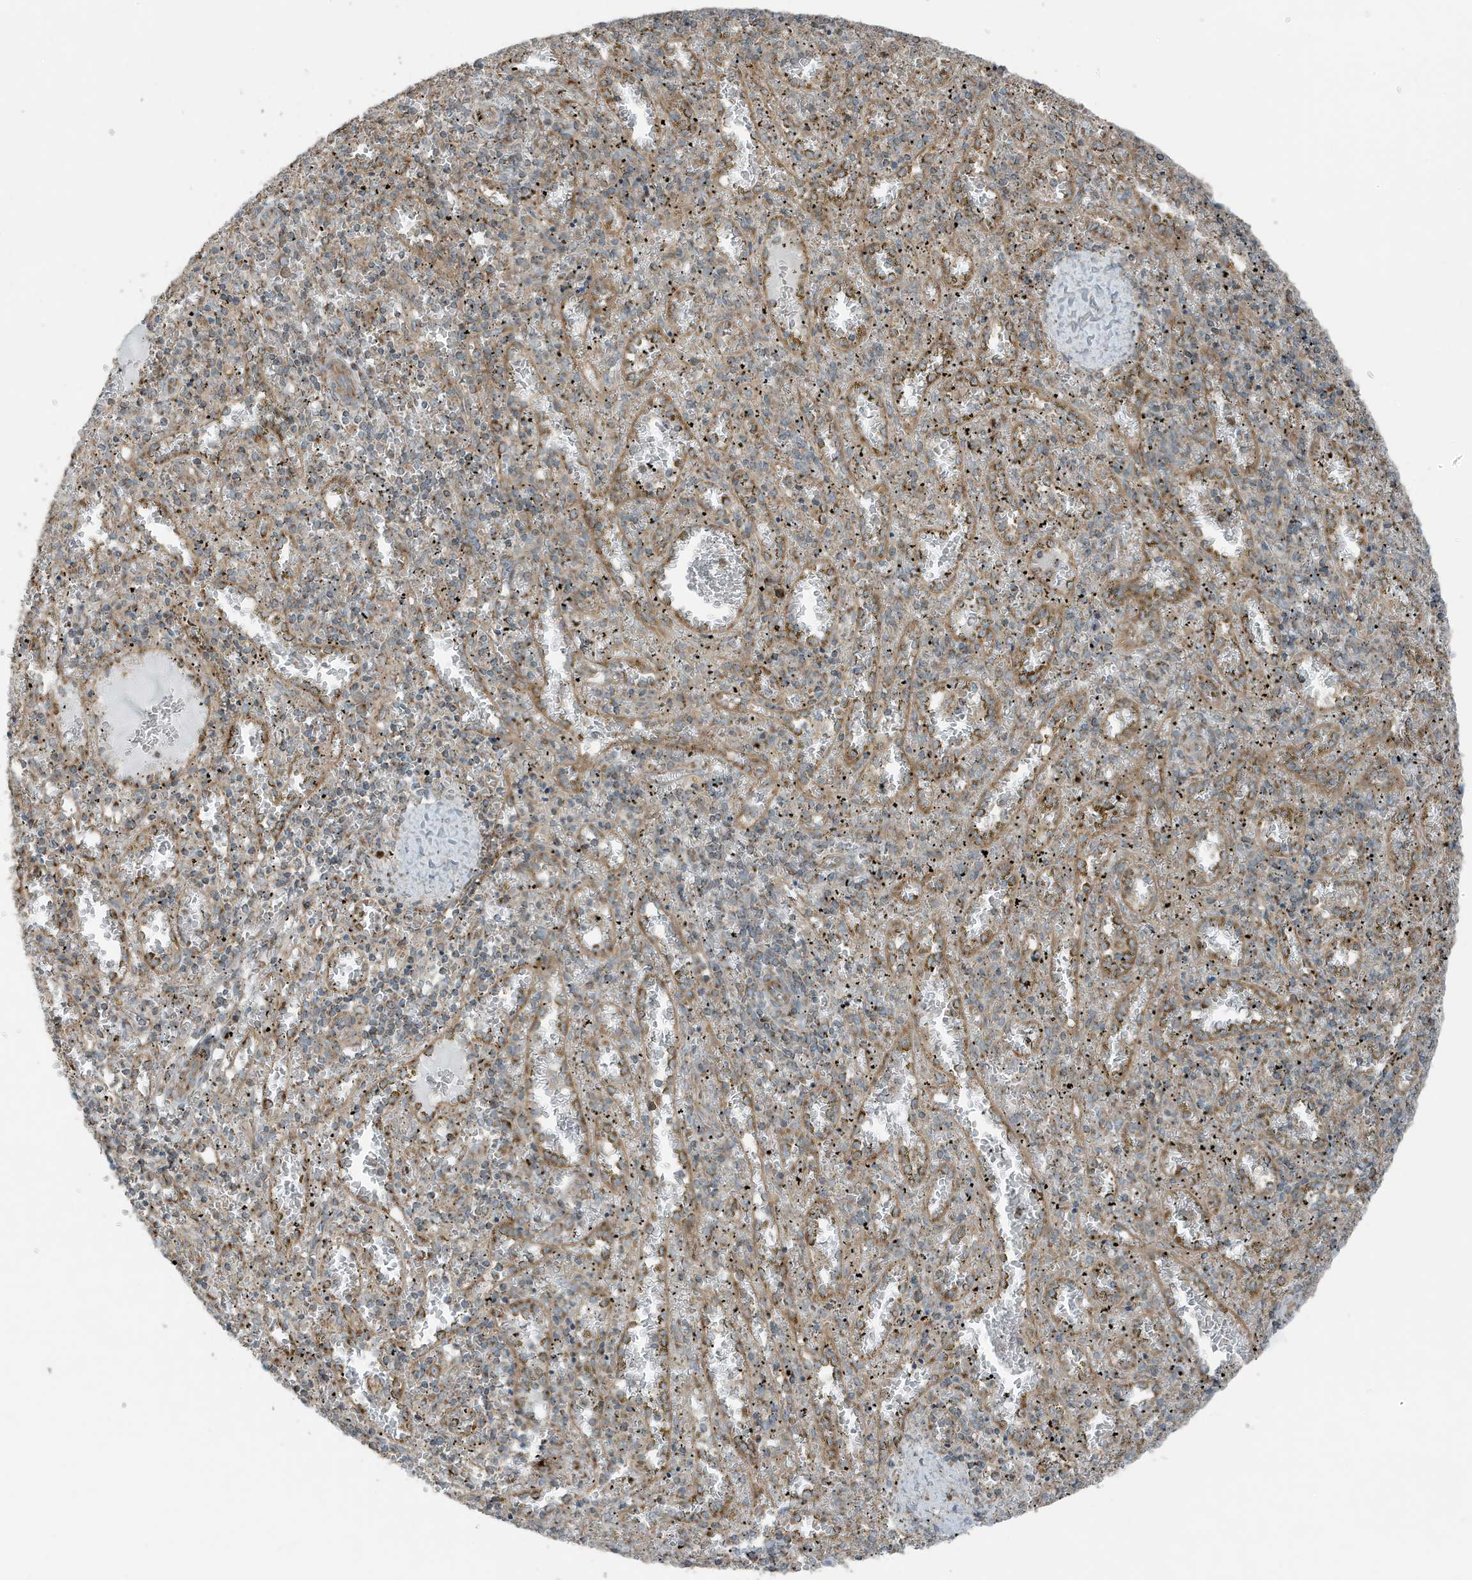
{"staining": {"intensity": "moderate", "quantity": "25%-75%", "location": "cytoplasmic/membranous"}, "tissue": "spleen", "cell_type": "Cells in red pulp", "image_type": "normal", "snomed": [{"axis": "morphology", "description": "Normal tissue, NOS"}, {"axis": "topography", "description": "Spleen"}], "caption": "Protein staining of normal spleen exhibits moderate cytoplasmic/membranous expression in approximately 25%-75% of cells in red pulp.", "gene": "GOLGA4", "patient": {"sex": "male", "age": 11}}